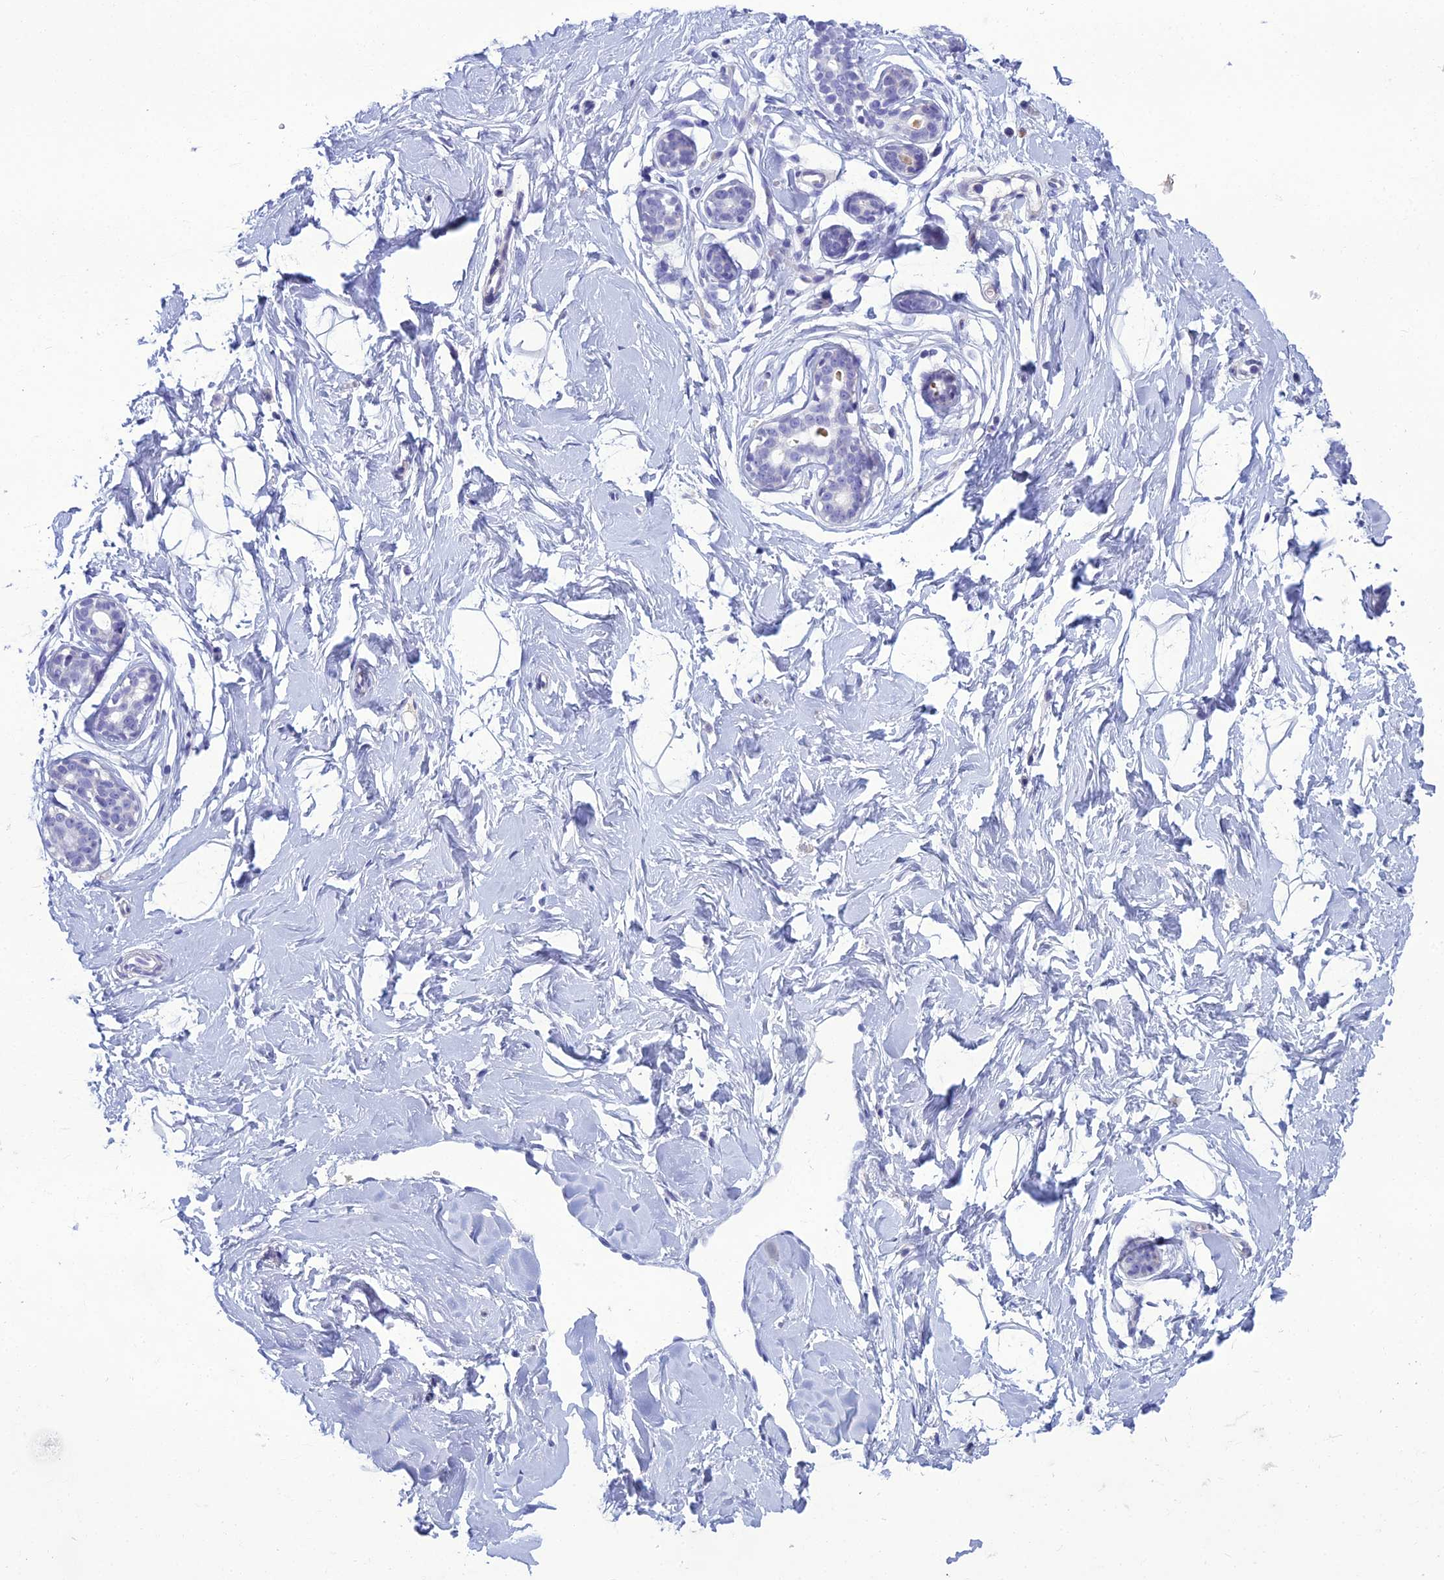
{"staining": {"intensity": "negative", "quantity": "none", "location": "none"}, "tissue": "breast", "cell_type": "Adipocytes", "image_type": "normal", "snomed": [{"axis": "morphology", "description": "Normal tissue, NOS"}, {"axis": "morphology", "description": "Adenoma, NOS"}, {"axis": "topography", "description": "Breast"}], "caption": "This is a photomicrograph of immunohistochemistry (IHC) staining of unremarkable breast, which shows no positivity in adipocytes.", "gene": "OR56B1", "patient": {"sex": "female", "age": 23}}